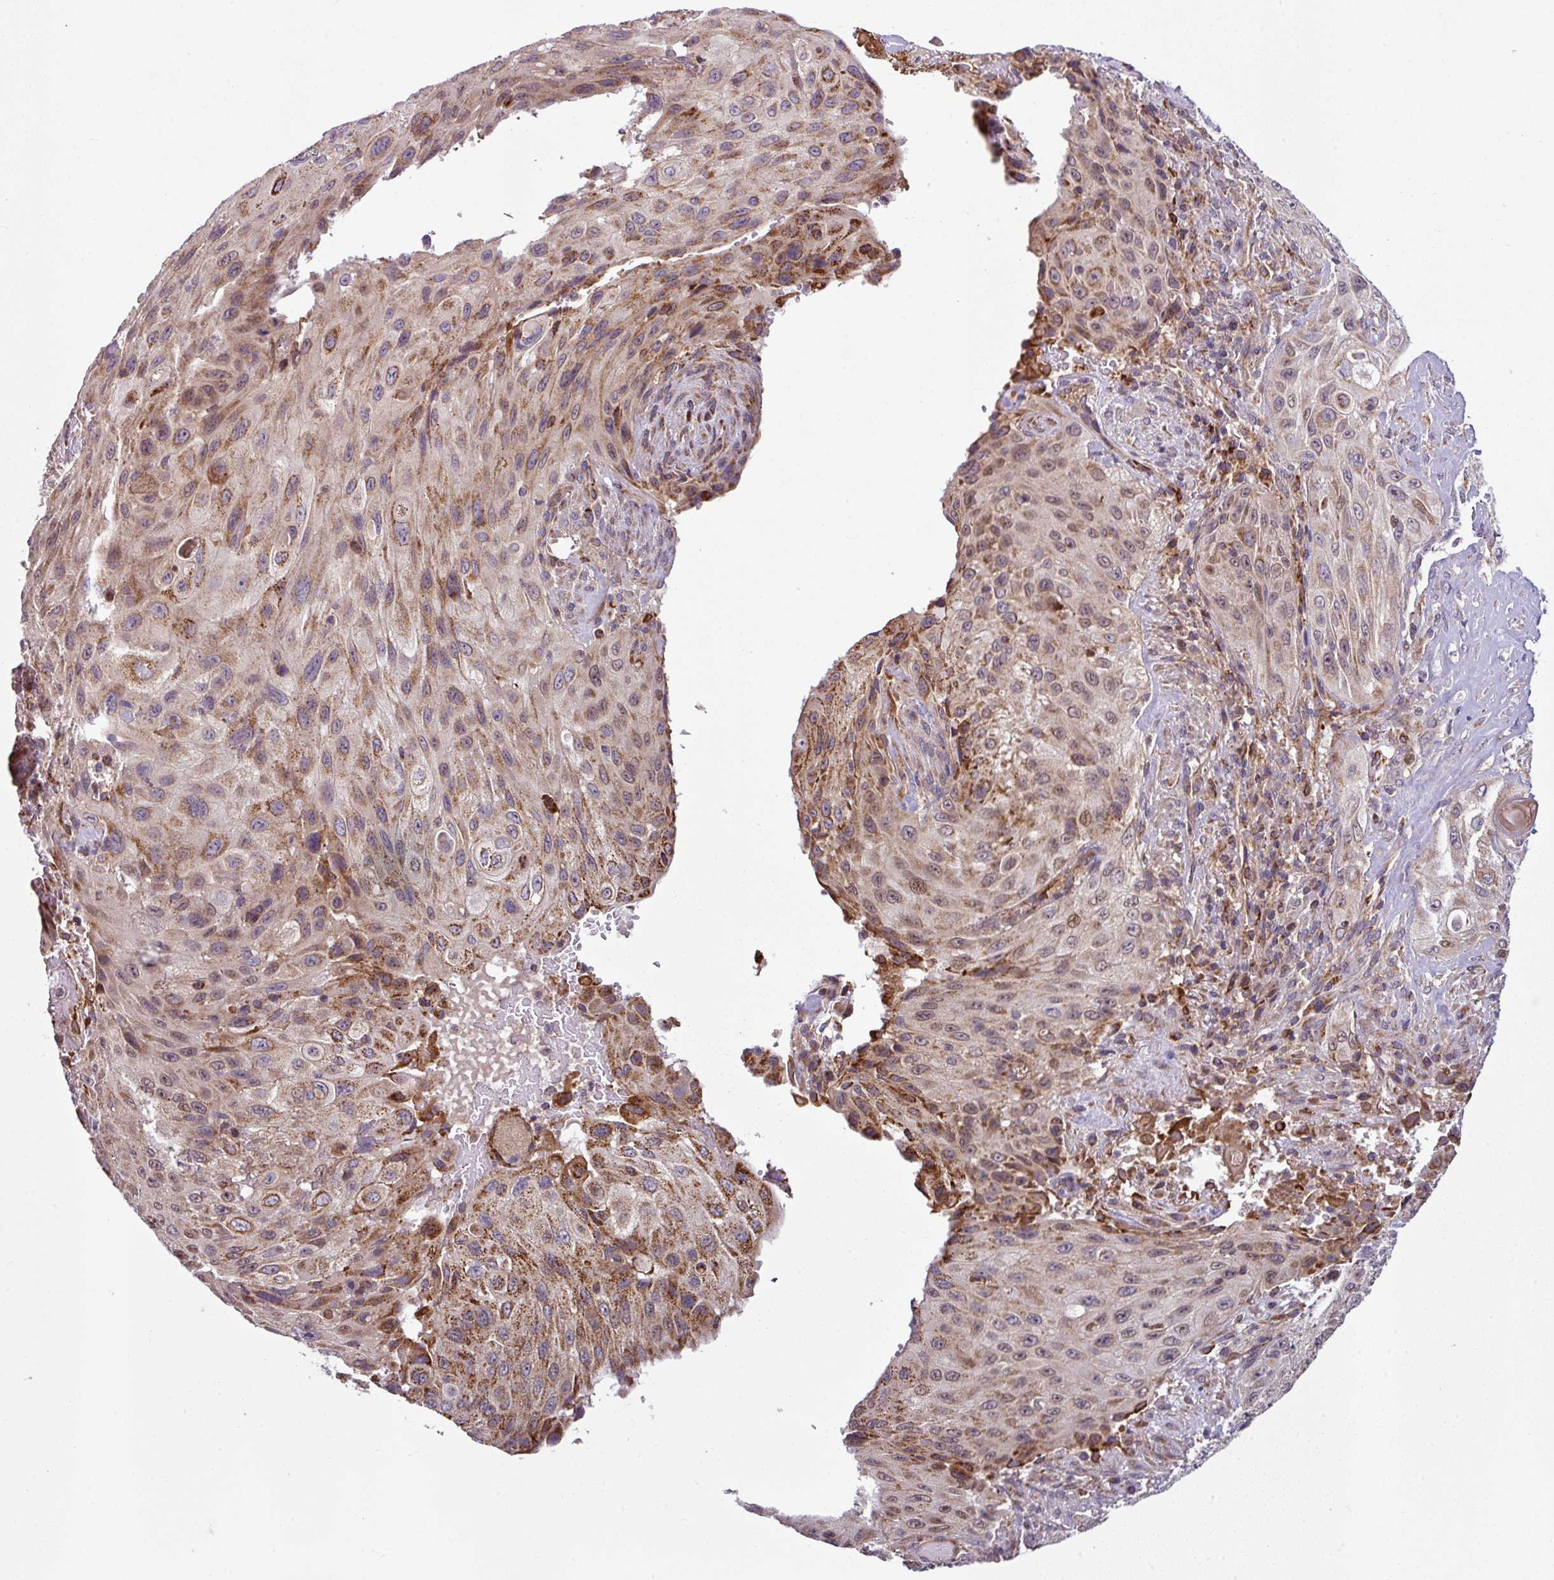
{"staining": {"intensity": "moderate", "quantity": "25%-75%", "location": "cytoplasmic/membranous,nuclear"}, "tissue": "cervical cancer", "cell_type": "Tumor cells", "image_type": "cancer", "snomed": [{"axis": "morphology", "description": "Squamous cell carcinoma, NOS"}, {"axis": "topography", "description": "Cervix"}], "caption": "Protein expression analysis of cervical cancer displays moderate cytoplasmic/membranous and nuclear positivity in about 25%-75% of tumor cells.", "gene": "PRELID3B", "patient": {"sex": "female", "age": 42}}